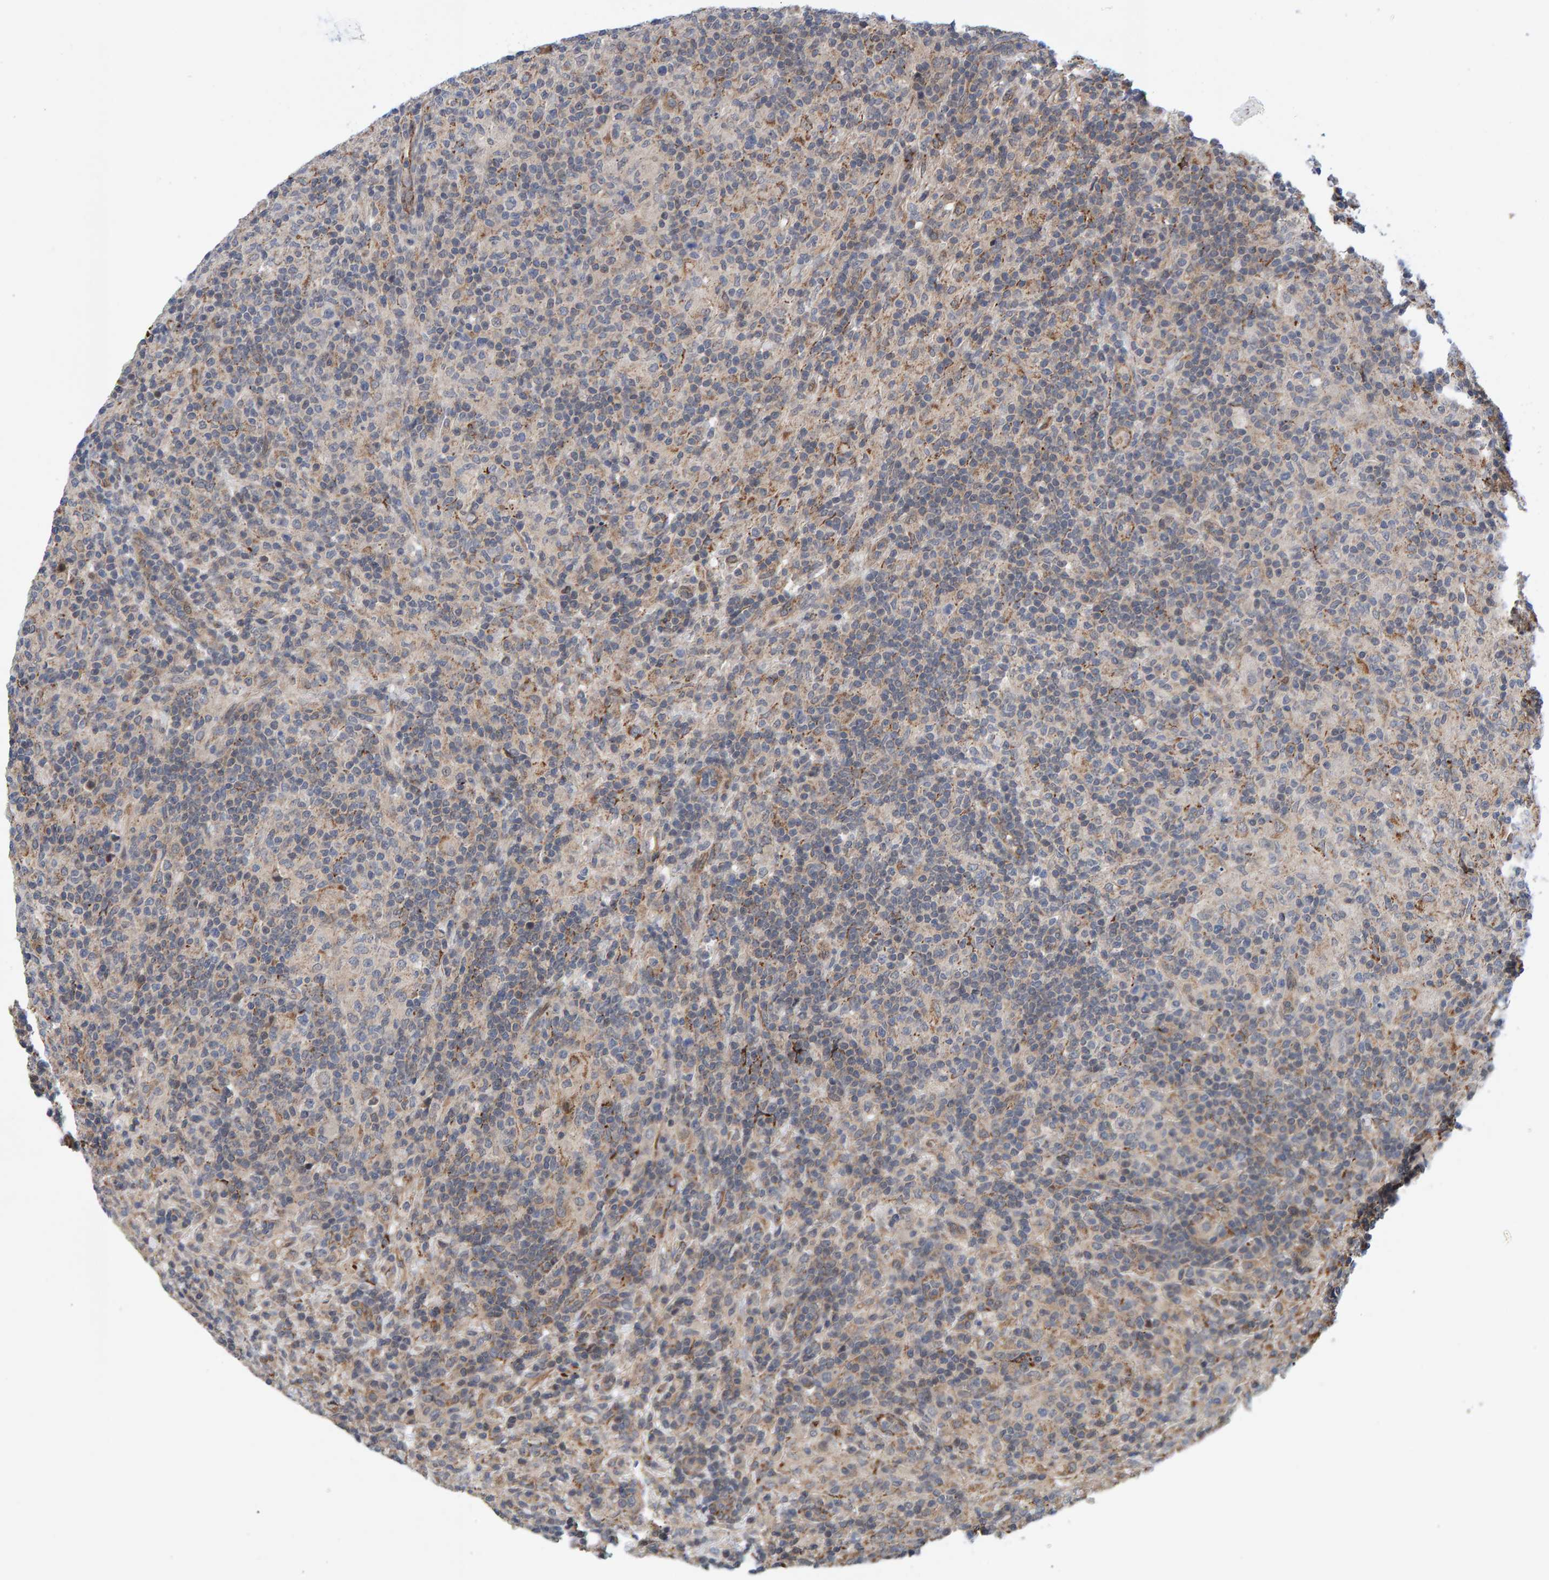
{"staining": {"intensity": "weak", "quantity": "<25%", "location": "cytoplasmic/membranous"}, "tissue": "lymphoma", "cell_type": "Tumor cells", "image_type": "cancer", "snomed": [{"axis": "morphology", "description": "Hodgkin's disease, NOS"}, {"axis": "topography", "description": "Lymph node"}], "caption": "A high-resolution micrograph shows immunohistochemistry (IHC) staining of Hodgkin's disease, which displays no significant positivity in tumor cells.", "gene": "SCRN2", "patient": {"sex": "male", "age": 70}}